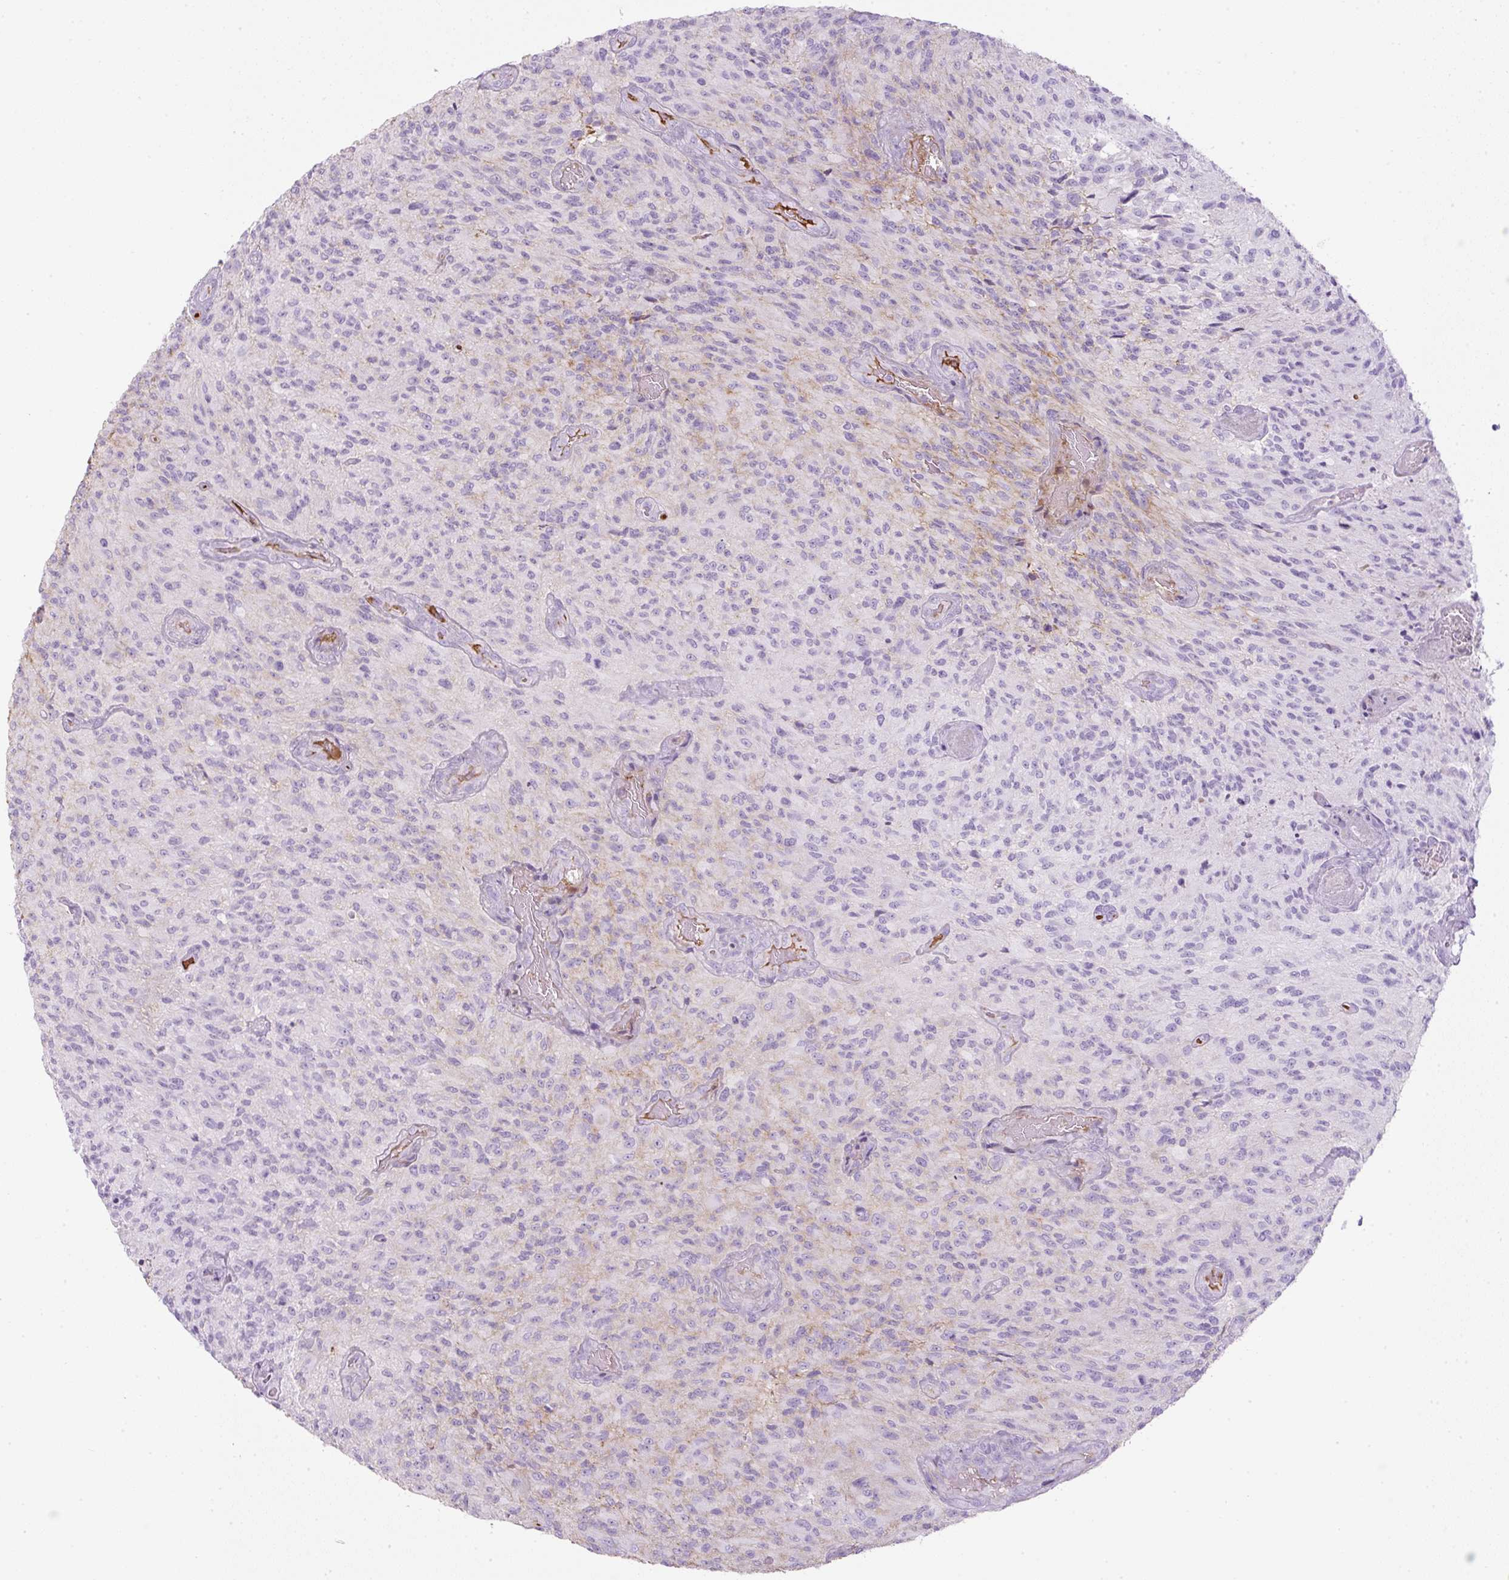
{"staining": {"intensity": "negative", "quantity": "none", "location": "none"}, "tissue": "glioma", "cell_type": "Tumor cells", "image_type": "cancer", "snomed": [{"axis": "morphology", "description": "Normal tissue, NOS"}, {"axis": "morphology", "description": "Glioma, malignant, High grade"}, {"axis": "topography", "description": "Cerebral cortex"}], "caption": "Tumor cells show no significant protein staining in malignant glioma (high-grade).", "gene": "APOA1", "patient": {"sex": "male", "age": 56}}